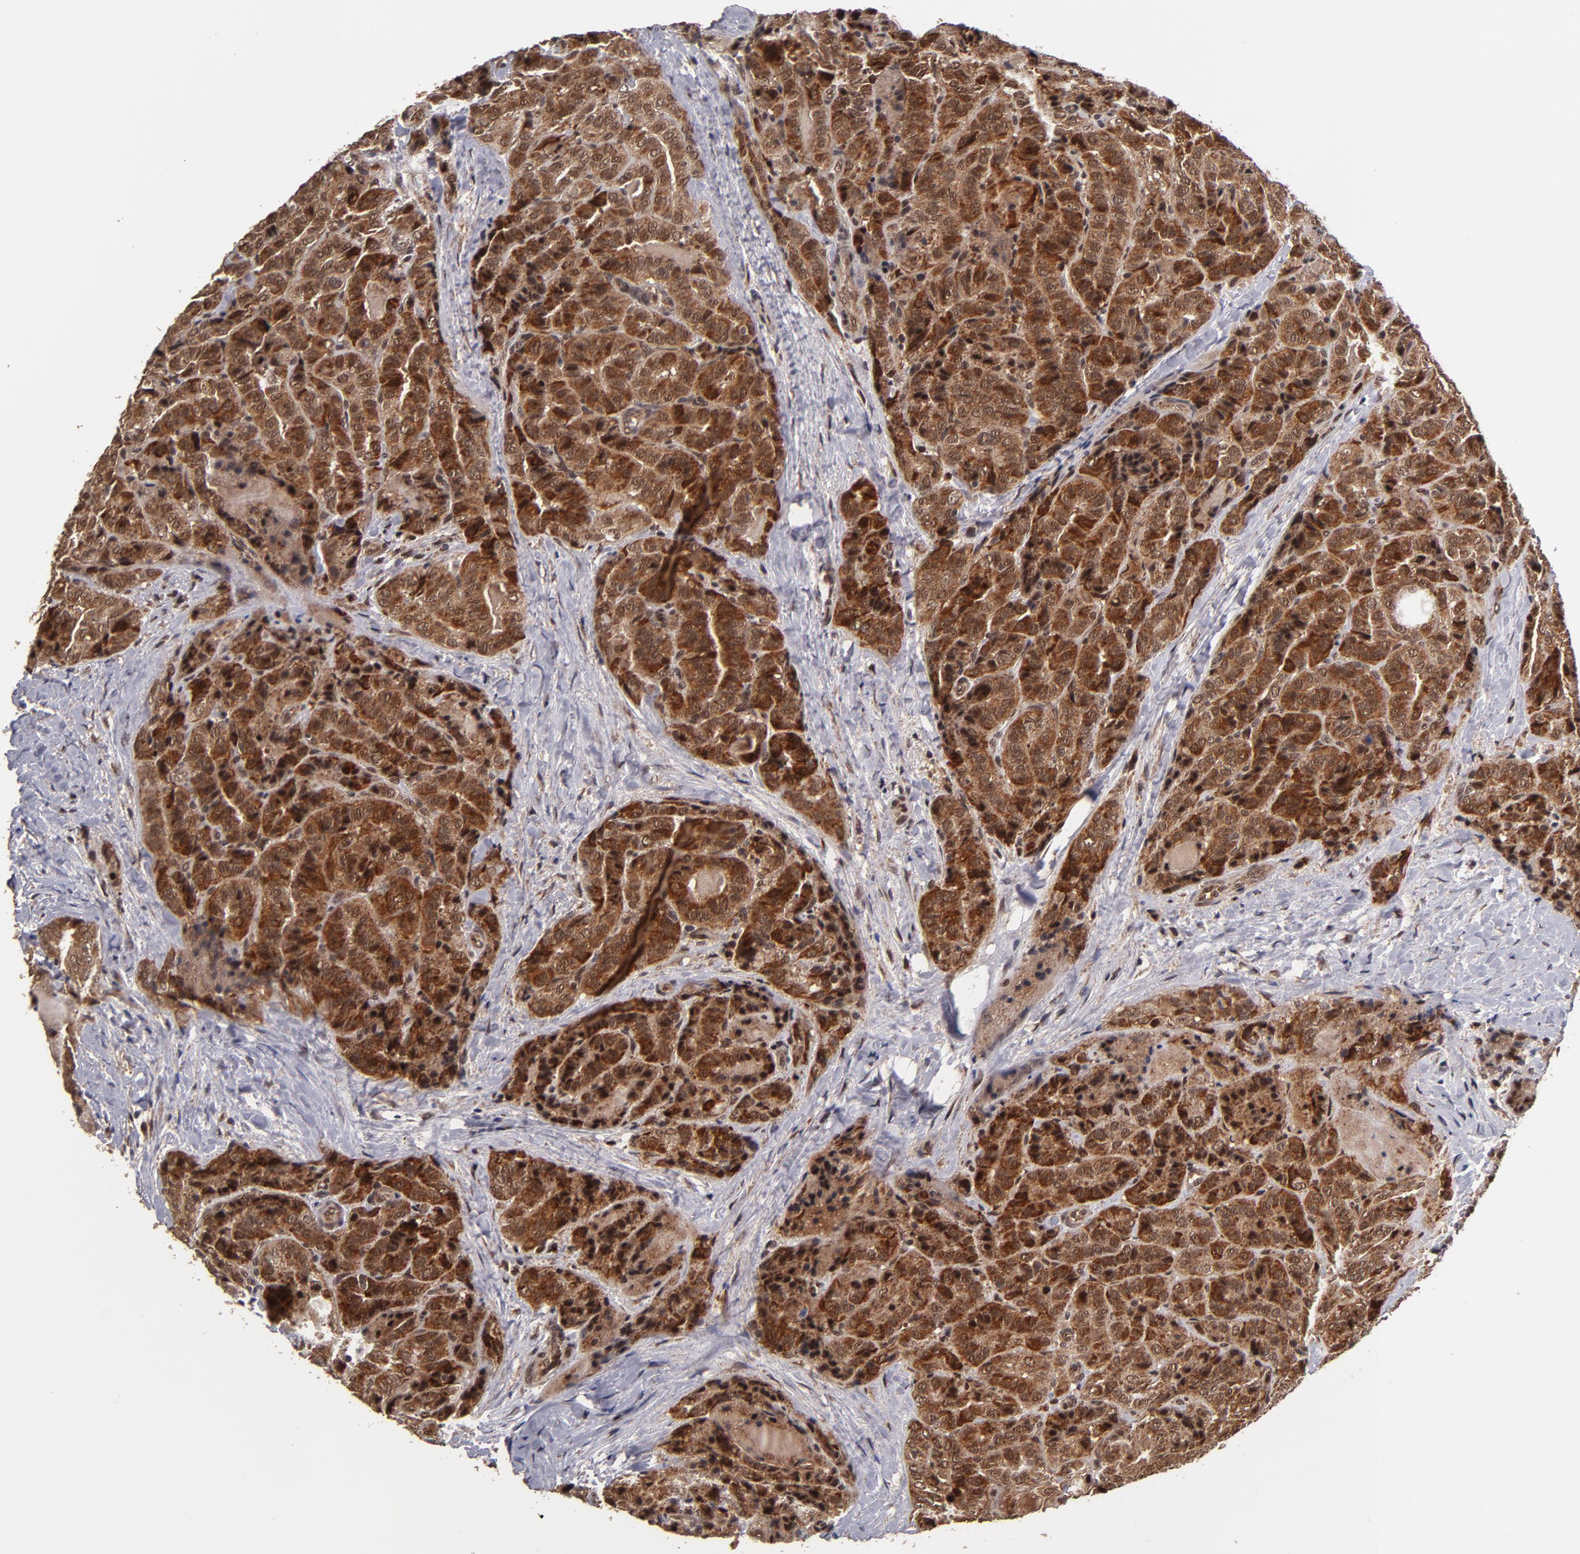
{"staining": {"intensity": "strong", "quantity": ">75%", "location": "cytoplasmic/membranous,nuclear"}, "tissue": "thyroid cancer", "cell_type": "Tumor cells", "image_type": "cancer", "snomed": [{"axis": "morphology", "description": "Papillary adenocarcinoma, NOS"}, {"axis": "topography", "description": "Thyroid gland"}], "caption": "Thyroid papillary adenocarcinoma stained with immunohistochemistry exhibits strong cytoplasmic/membranous and nuclear expression in approximately >75% of tumor cells.", "gene": "CUL5", "patient": {"sex": "female", "age": 71}}